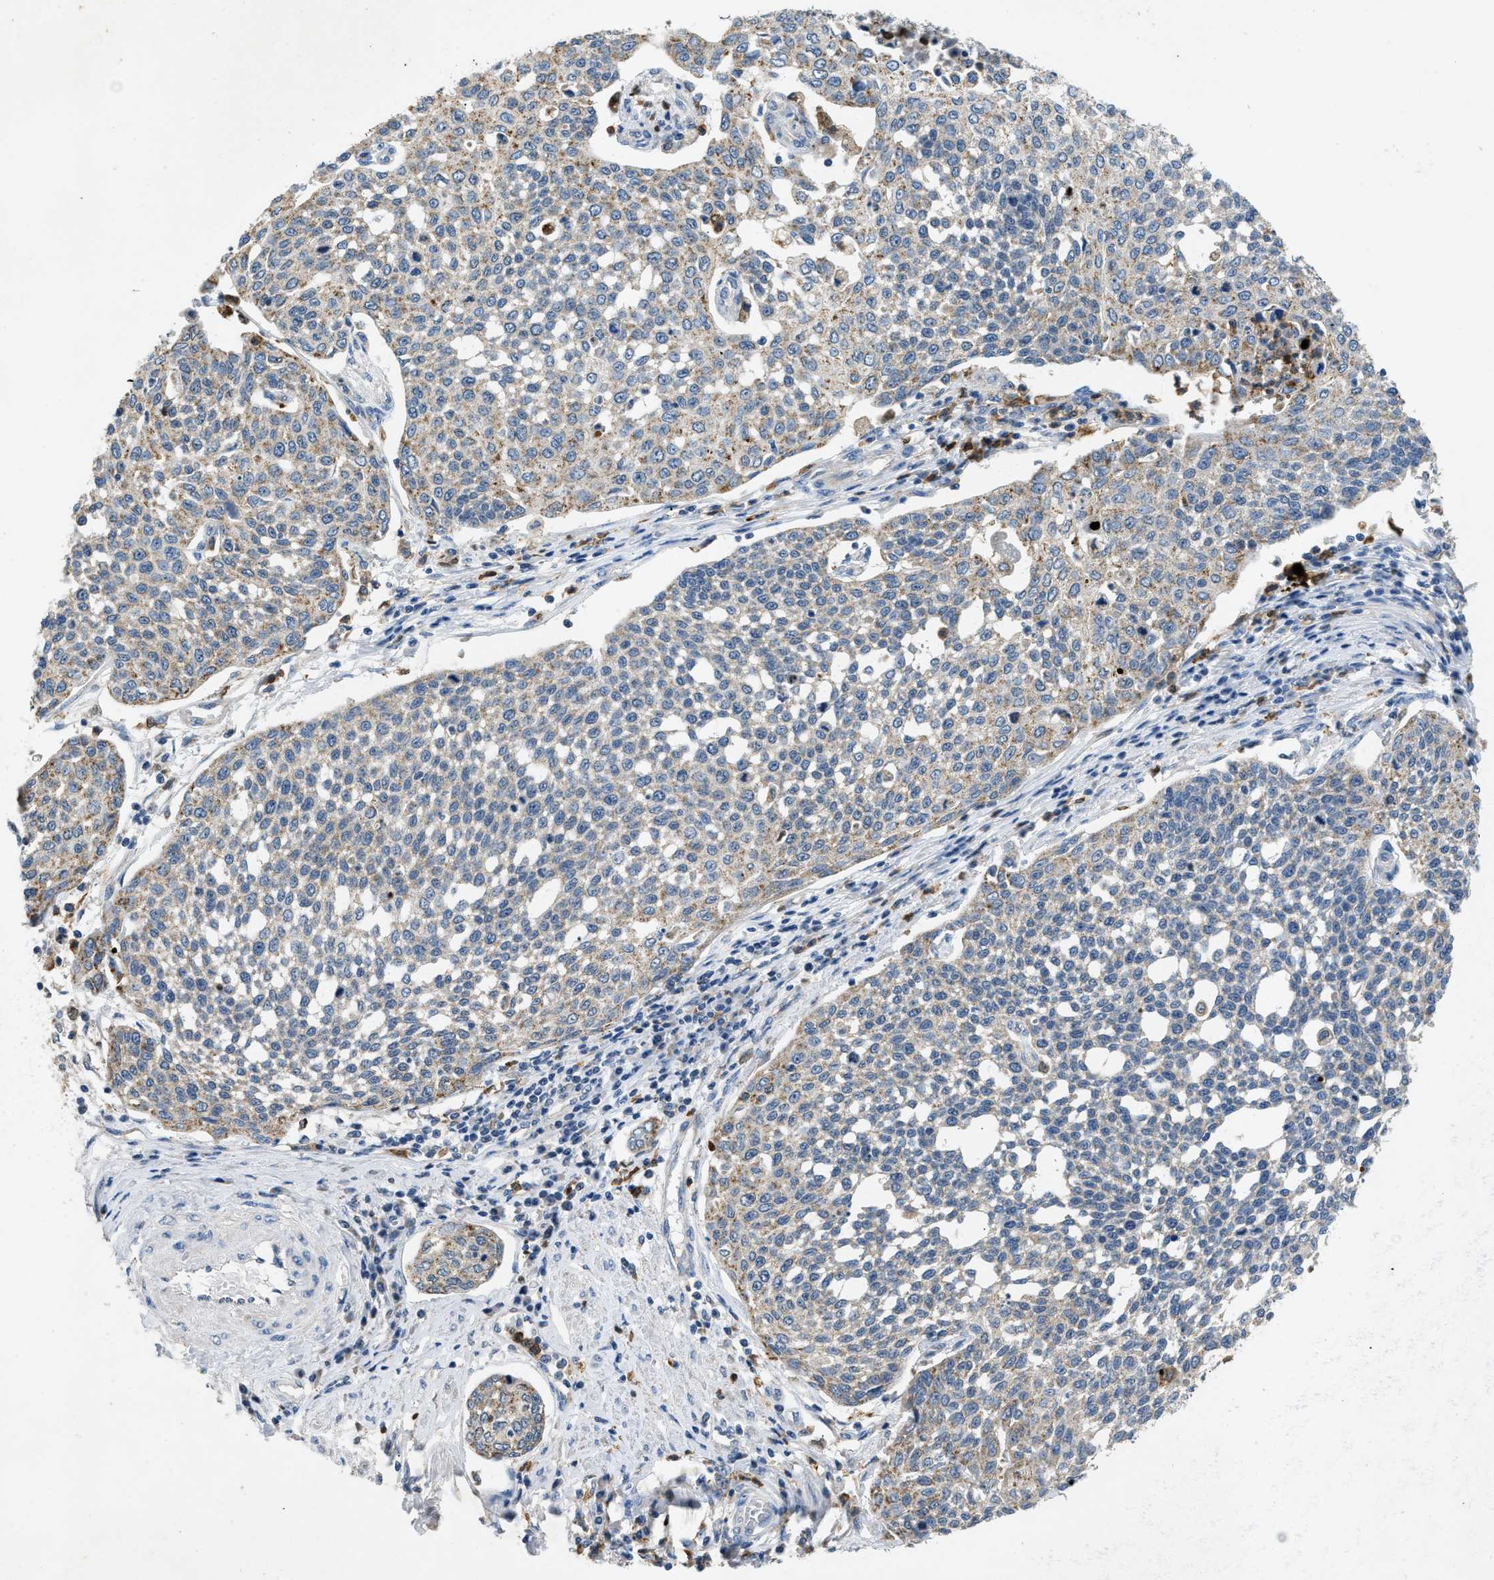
{"staining": {"intensity": "weak", "quantity": "<25%", "location": "cytoplasmic/membranous"}, "tissue": "cervical cancer", "cell_type": "Tumor cells", "image_type": "cancer", "snomed": [{"axis": "morphology", "description": "Squamous cell carcinoma, NOS"}, {"axis": "topography", "description": "Cervix"}], "caption": "IHC photomicrograph of neoplastic tissue: human squamous cell carcinoma (cervical) stained with DAB shows no significant protein expression in tumor cells.", "gene": "TOMM34", "patient": {"sex": "female", "age": 34}}